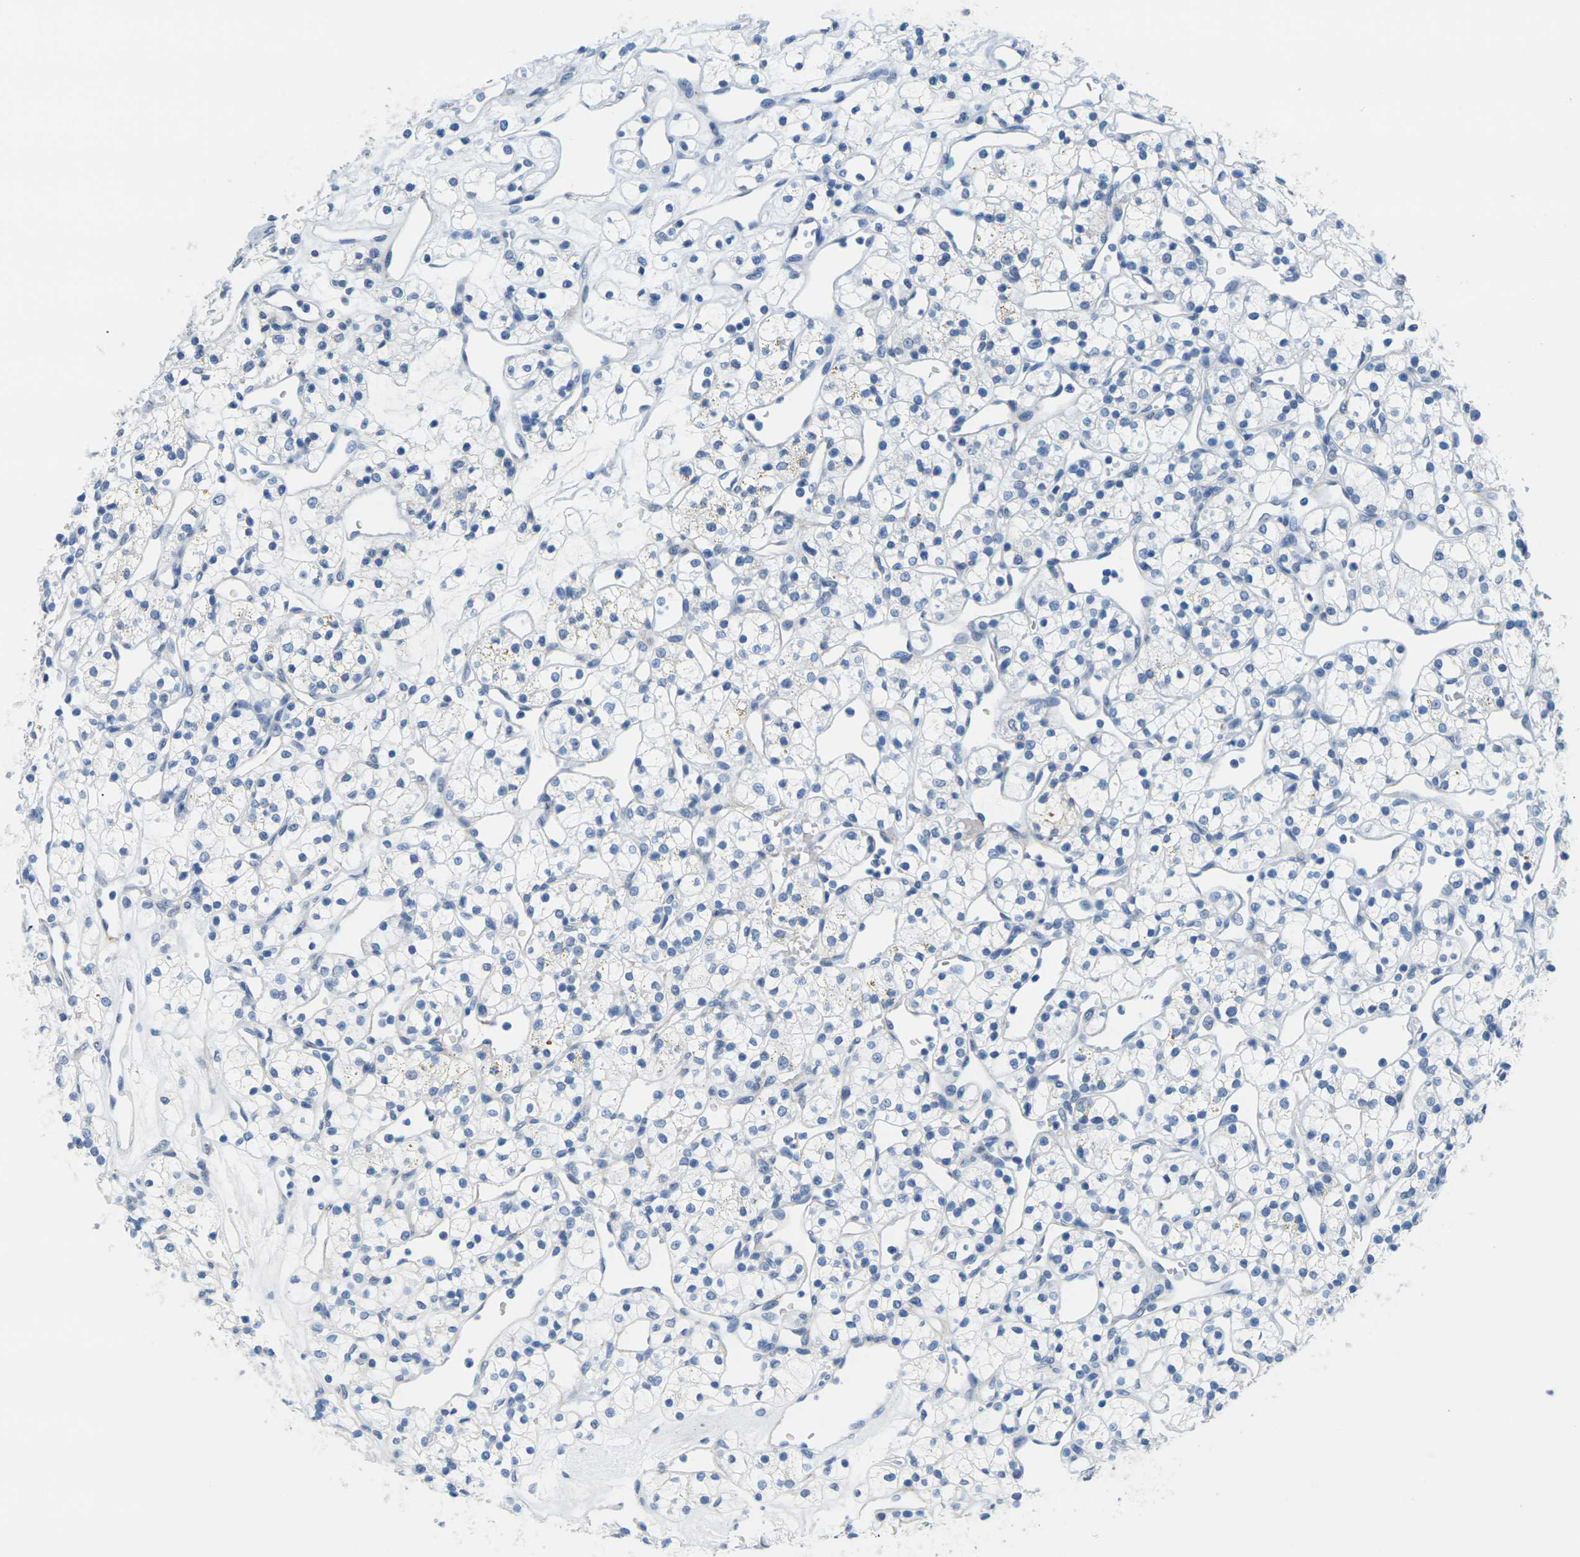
{"staining": {"intensity": "negative", "quantity": "none", "location": "none"}, "tissue": "renal cancer", "cell_type": "Tumor cells", "image_type": "cancer", "snomed": [{"axis": "morphology", "description": "Adenocarcinoma, NOS"}, {"axis": "topography", "description": "Kidney"}], "caption": "Renal cancer was stained to show a protein in brown. There is no significant expression in tumor cells.", "gene": "CTAG1A", "patient": {"sex": "female", "age": 60}}